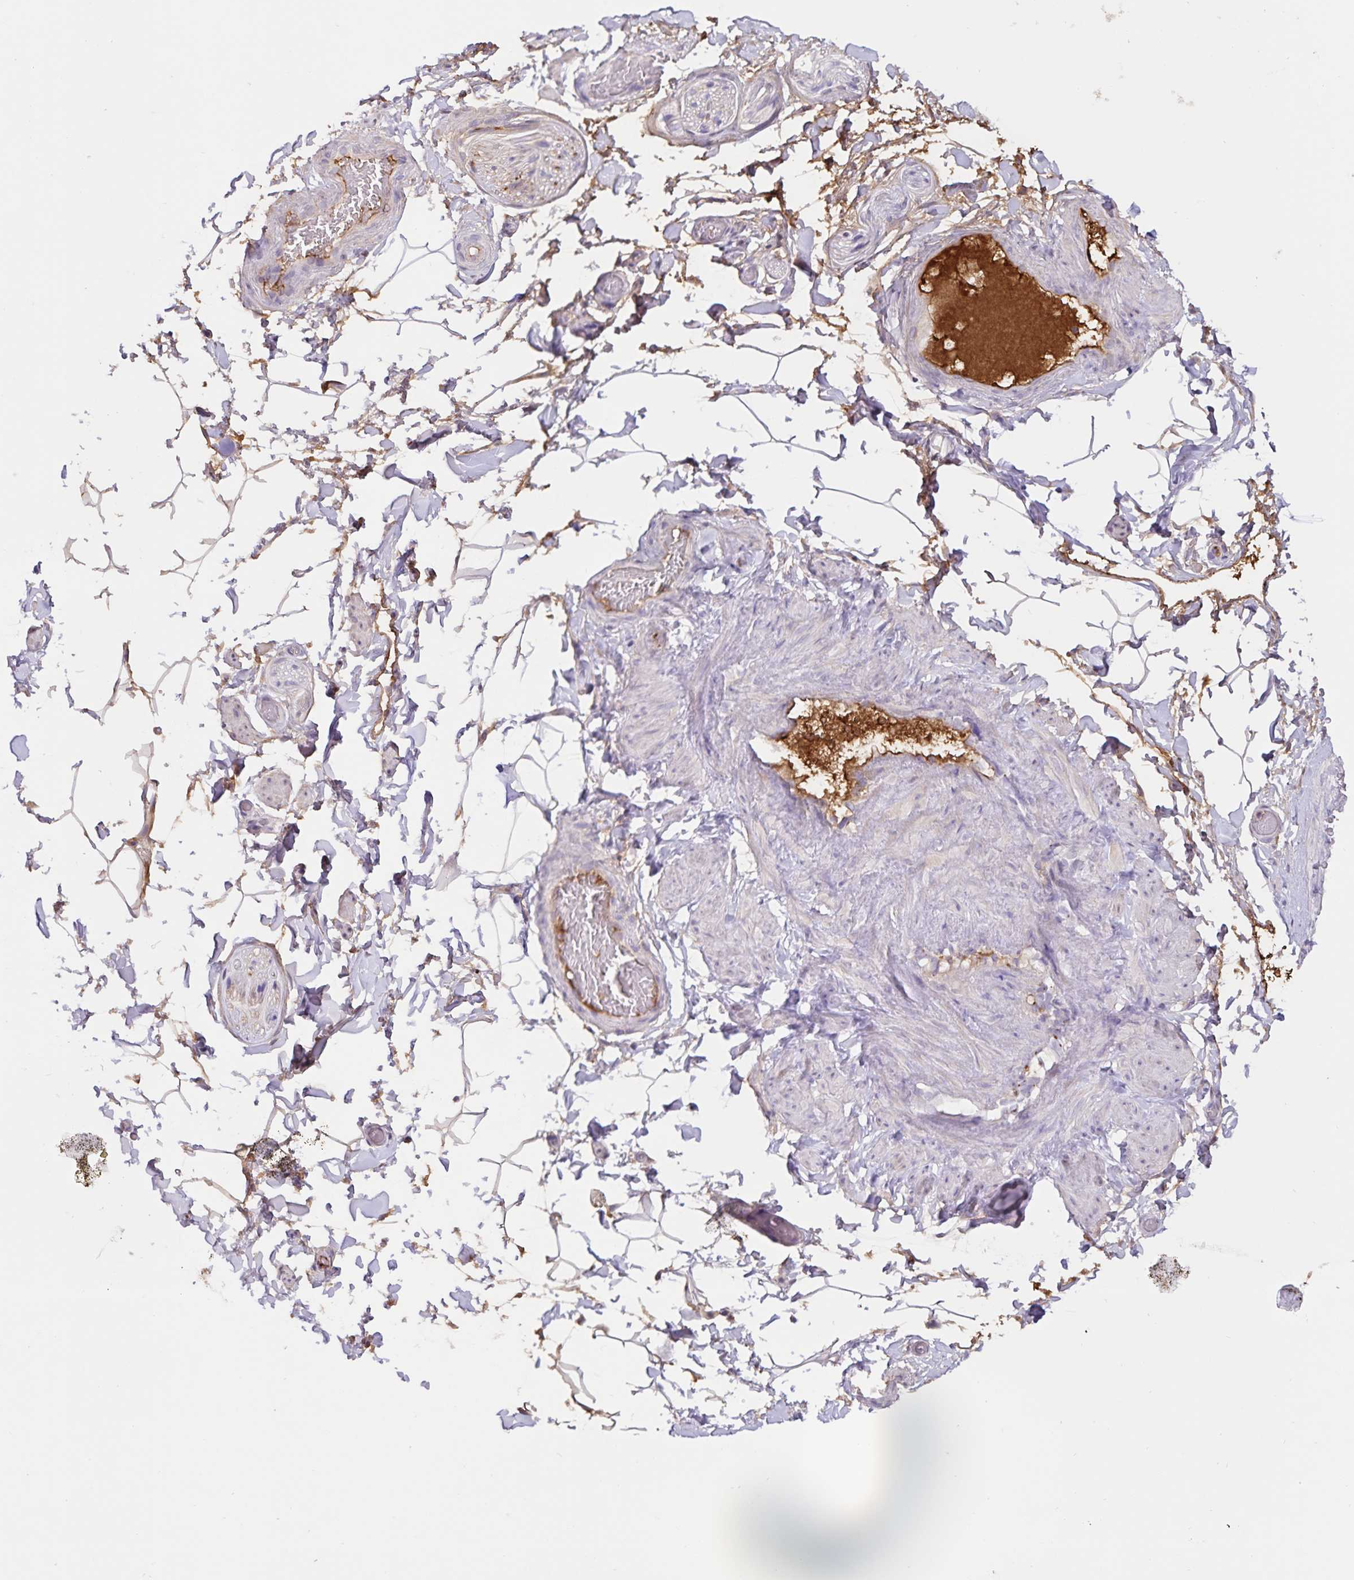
{"staining": {"intensity": "moderate", "quantity": "<25%", "location": "cytoplasmic/membranous"}, "tissue": "adipose tissue", "cell_type": "Adipocytes", "image_type": "normal", "snomed": [{"axis": "morphology", "description": "Normal tissue, NOS"}, {"axis": "topography", "description": "Epididymis"}, {"axis": "topography", "description": "Peripheral nerve tissue"}], "caption": "Moderate cytoplasmic/membranous staining is identified in about <25% of adipocytes in normal adipose tissue. The staining was performed using DAB (3,3'-diaminobenzidine), with brown indicating positive protein expression. Nuclei are stained blue with hematoxylin.", "gene": "FGG", "patient": {"sex": "male", "age": 32}}